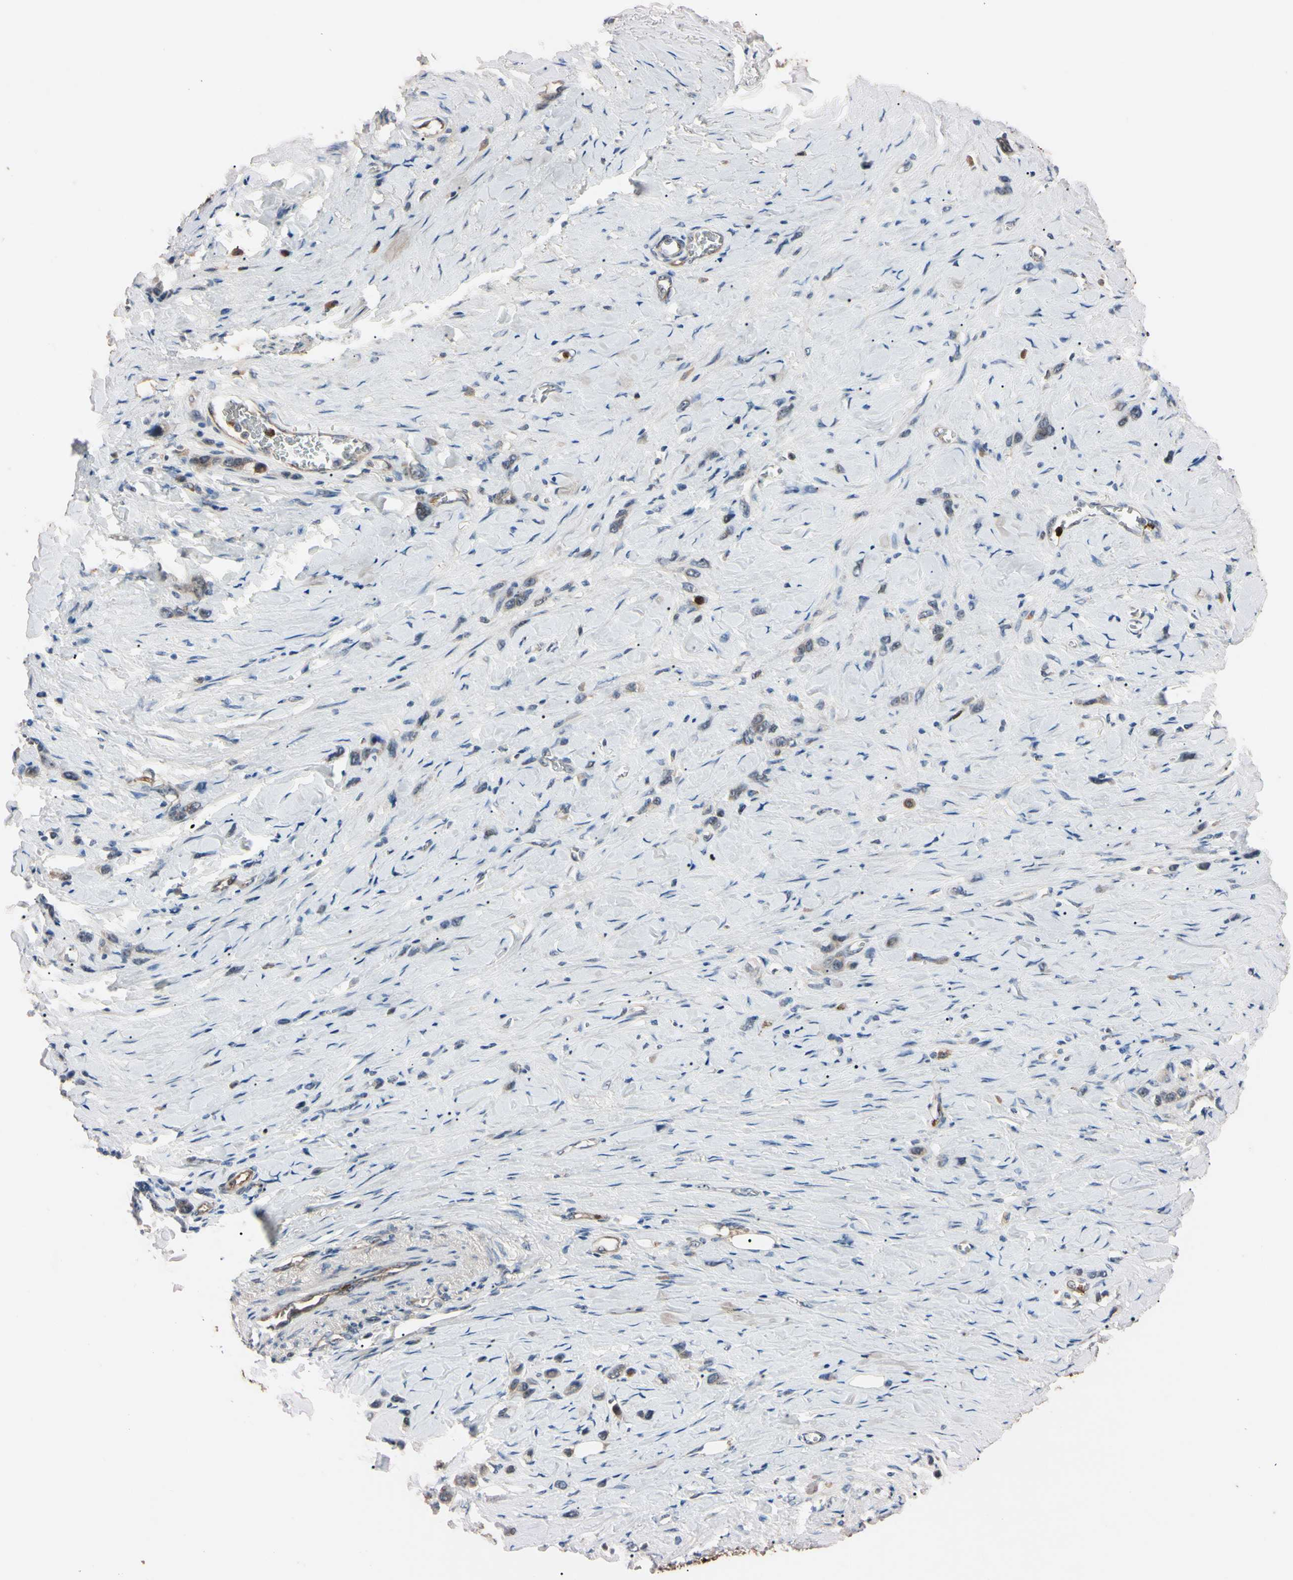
{"staining": {"intensity": "strong", "quantity": "<25%", "location": "cytoplasmic/membranous"}, "tissue": "stomach cancer", "cell_type": "Tumor cells", "image_type": "cancer", "snomed": [{"axis": "morphology", "description": "Normal tissue, NOS"}, {"axis": "morphology", "description": "Adenocarcinoma, NOS"}, {"axis": "morphology", "description": "Adenocarcinoma, High grade"}, {"axis": "topography", "description": "Stomach, upper"}, {"axis": "topography", "description": "Stomach"}], "caption": "Tumor cells demonstrate medium levels of strong cytoplasmic/membranous staining in approximately <25% of cells in stomach cancer. Using DAB (brown) and hematoxylin (blue) stains, captured at high magnification using brightfield microscopy.", "gene": "TRAF5", "patient": {"sex": "female", "age": 65}}